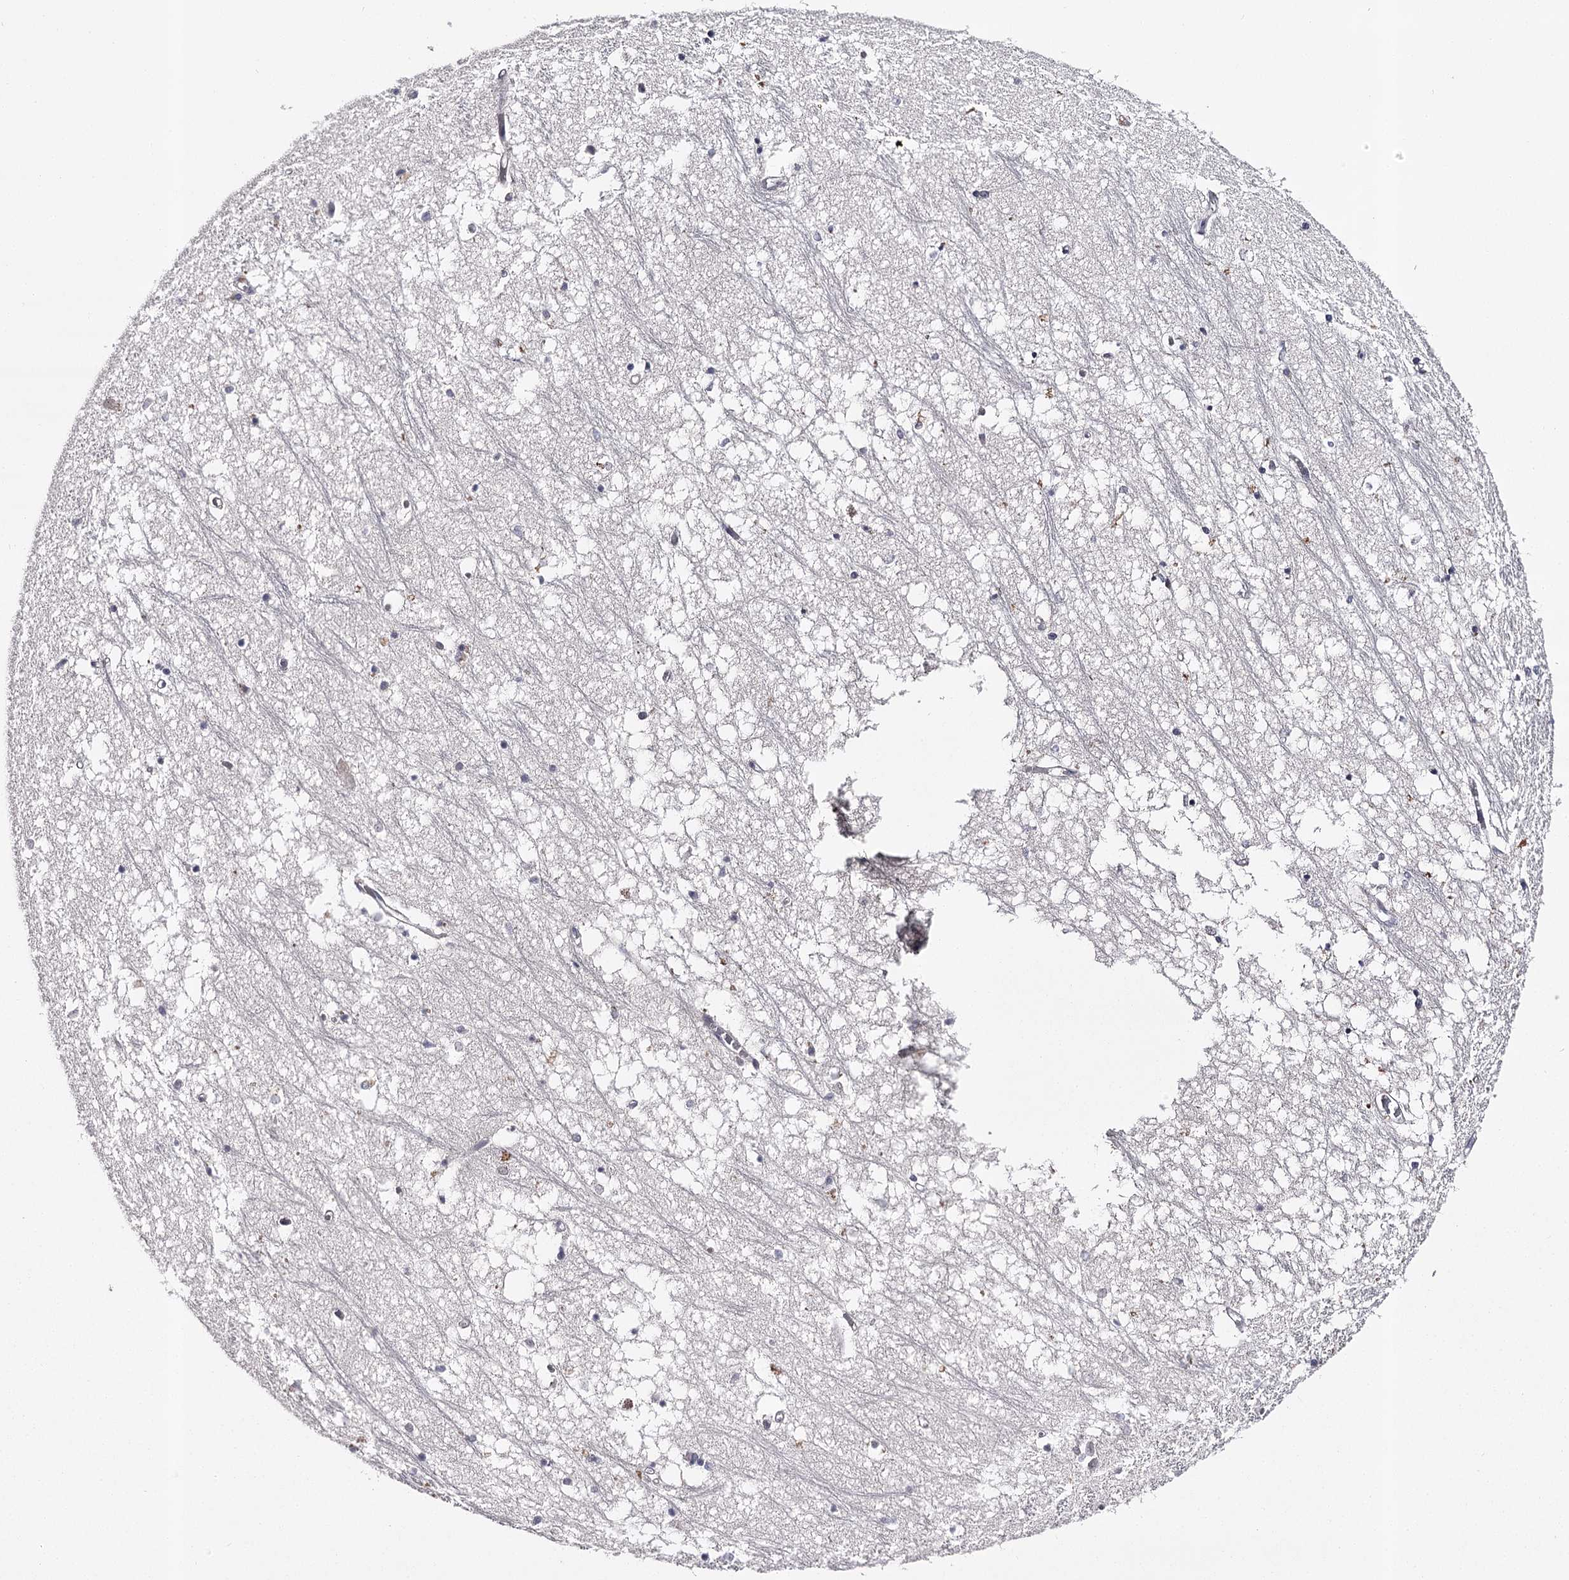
{"staining": {"intensity": "negative", "quantity": "none", "location": "none"}, "tissue": "hippocampus", "cell_type": "Glial cells", "image_type": "normal", "snomed": [{"axis": "morphology", "description": "Normal tissue, NOS"}, {"axis": "topography", "description": "Hippocampus"}], "caption": "High power microscopy photomicrograph of an immunohistochemistry (IHC) micrograph of normal hippocampus, revealing no significant expression in glial cells.", "gene": "RASSF6", "patient": {"sex": "male", "age": 70}}